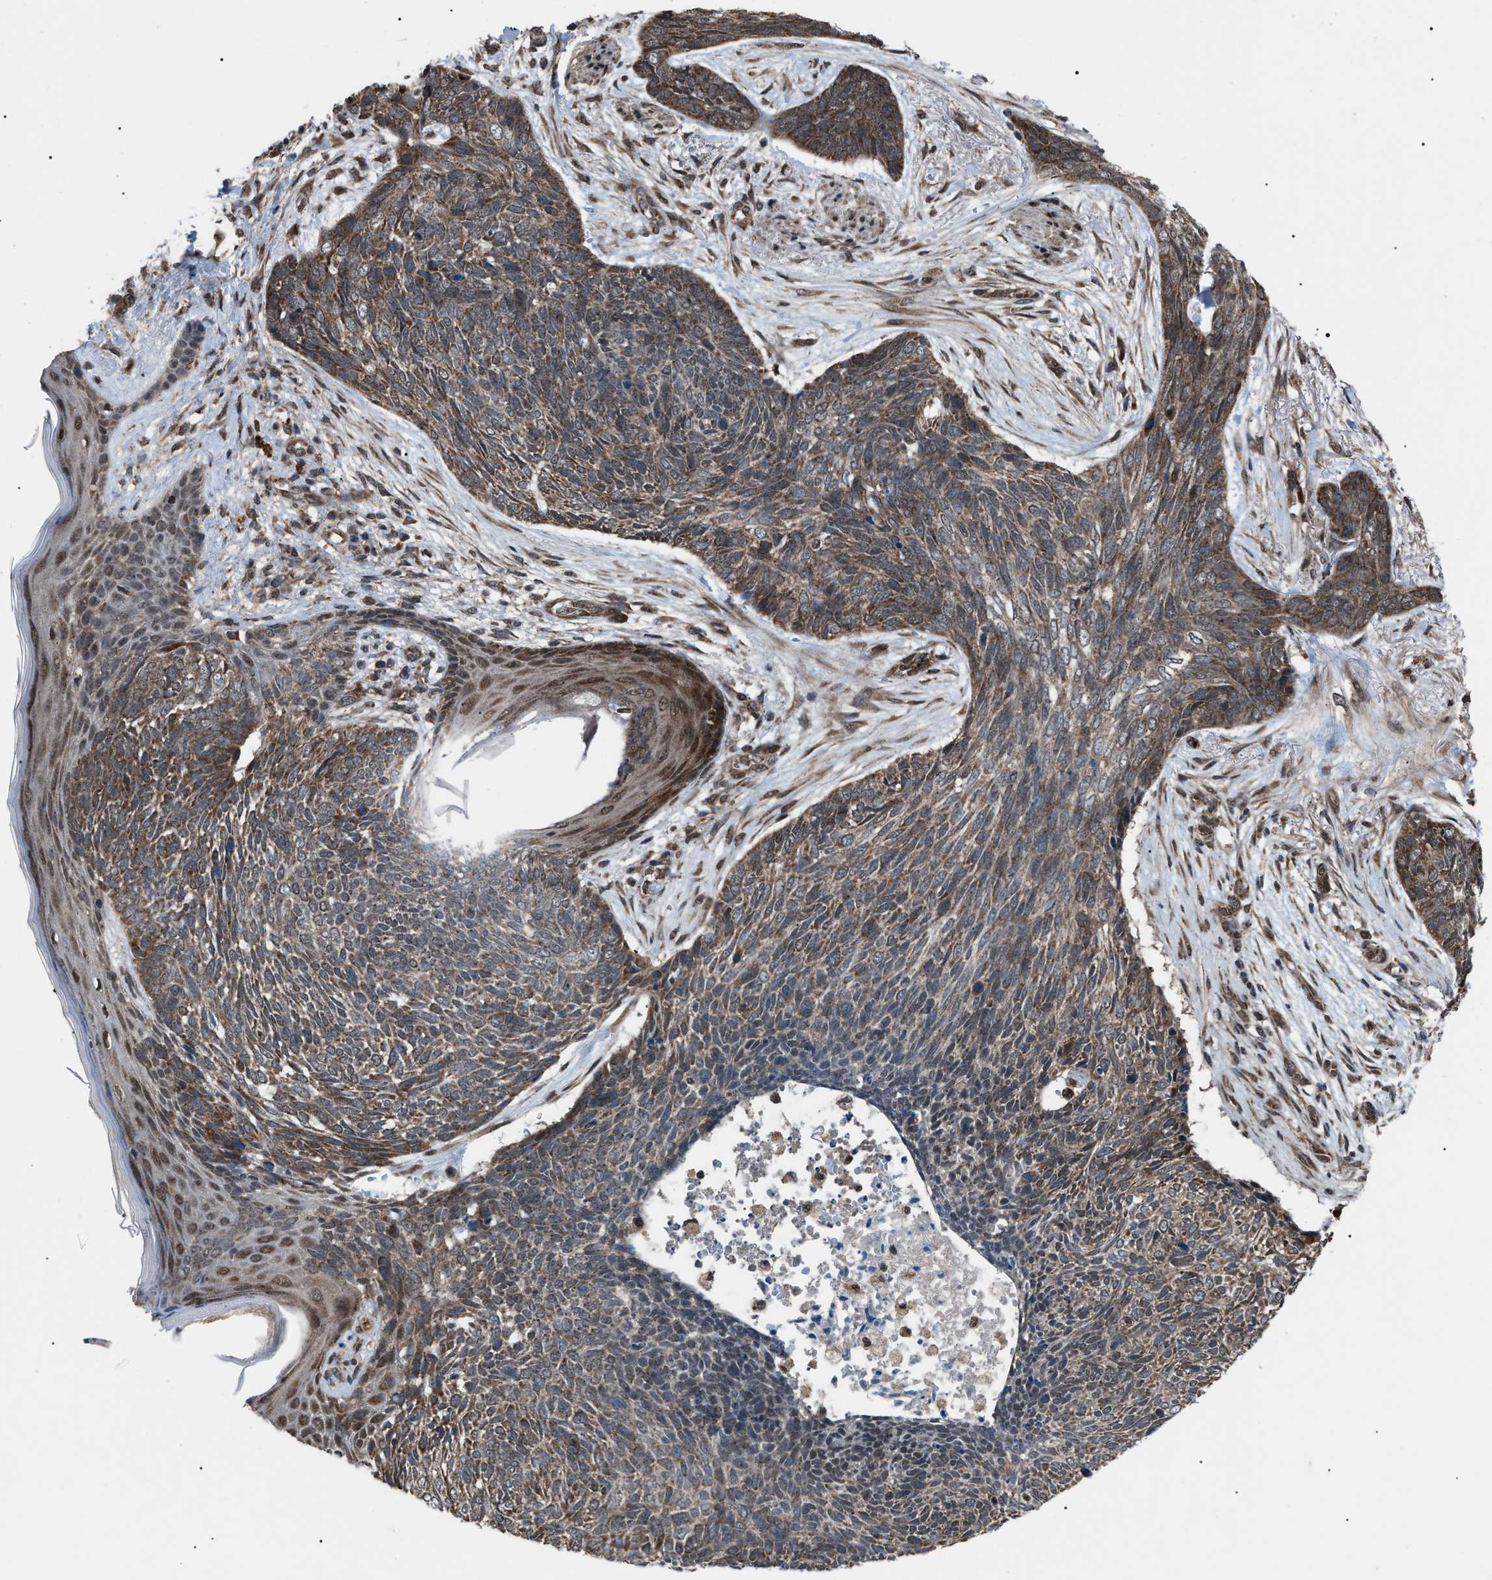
{"staining": {"intensity": "moderate", "quantity": ">75%", "location": "cytoplasmic/membranous"}, "tissue": "skin cancer", "cell_type": "Tumor cells", "image_type": "cancer", "snomed": [{"axis": "morphology", "description": "Basal cell carcinoma"}, {"axis": "topography", "description": "Skin"}], "caption": "The image reveals immunohistochemical staining of skin cancer. There is moderate cytoplasmic/membranous staining is appreciated in about >75% of tumor cells.", "gene": "ZFAND2A", "patient": {"sex": "female", "age": 84}}